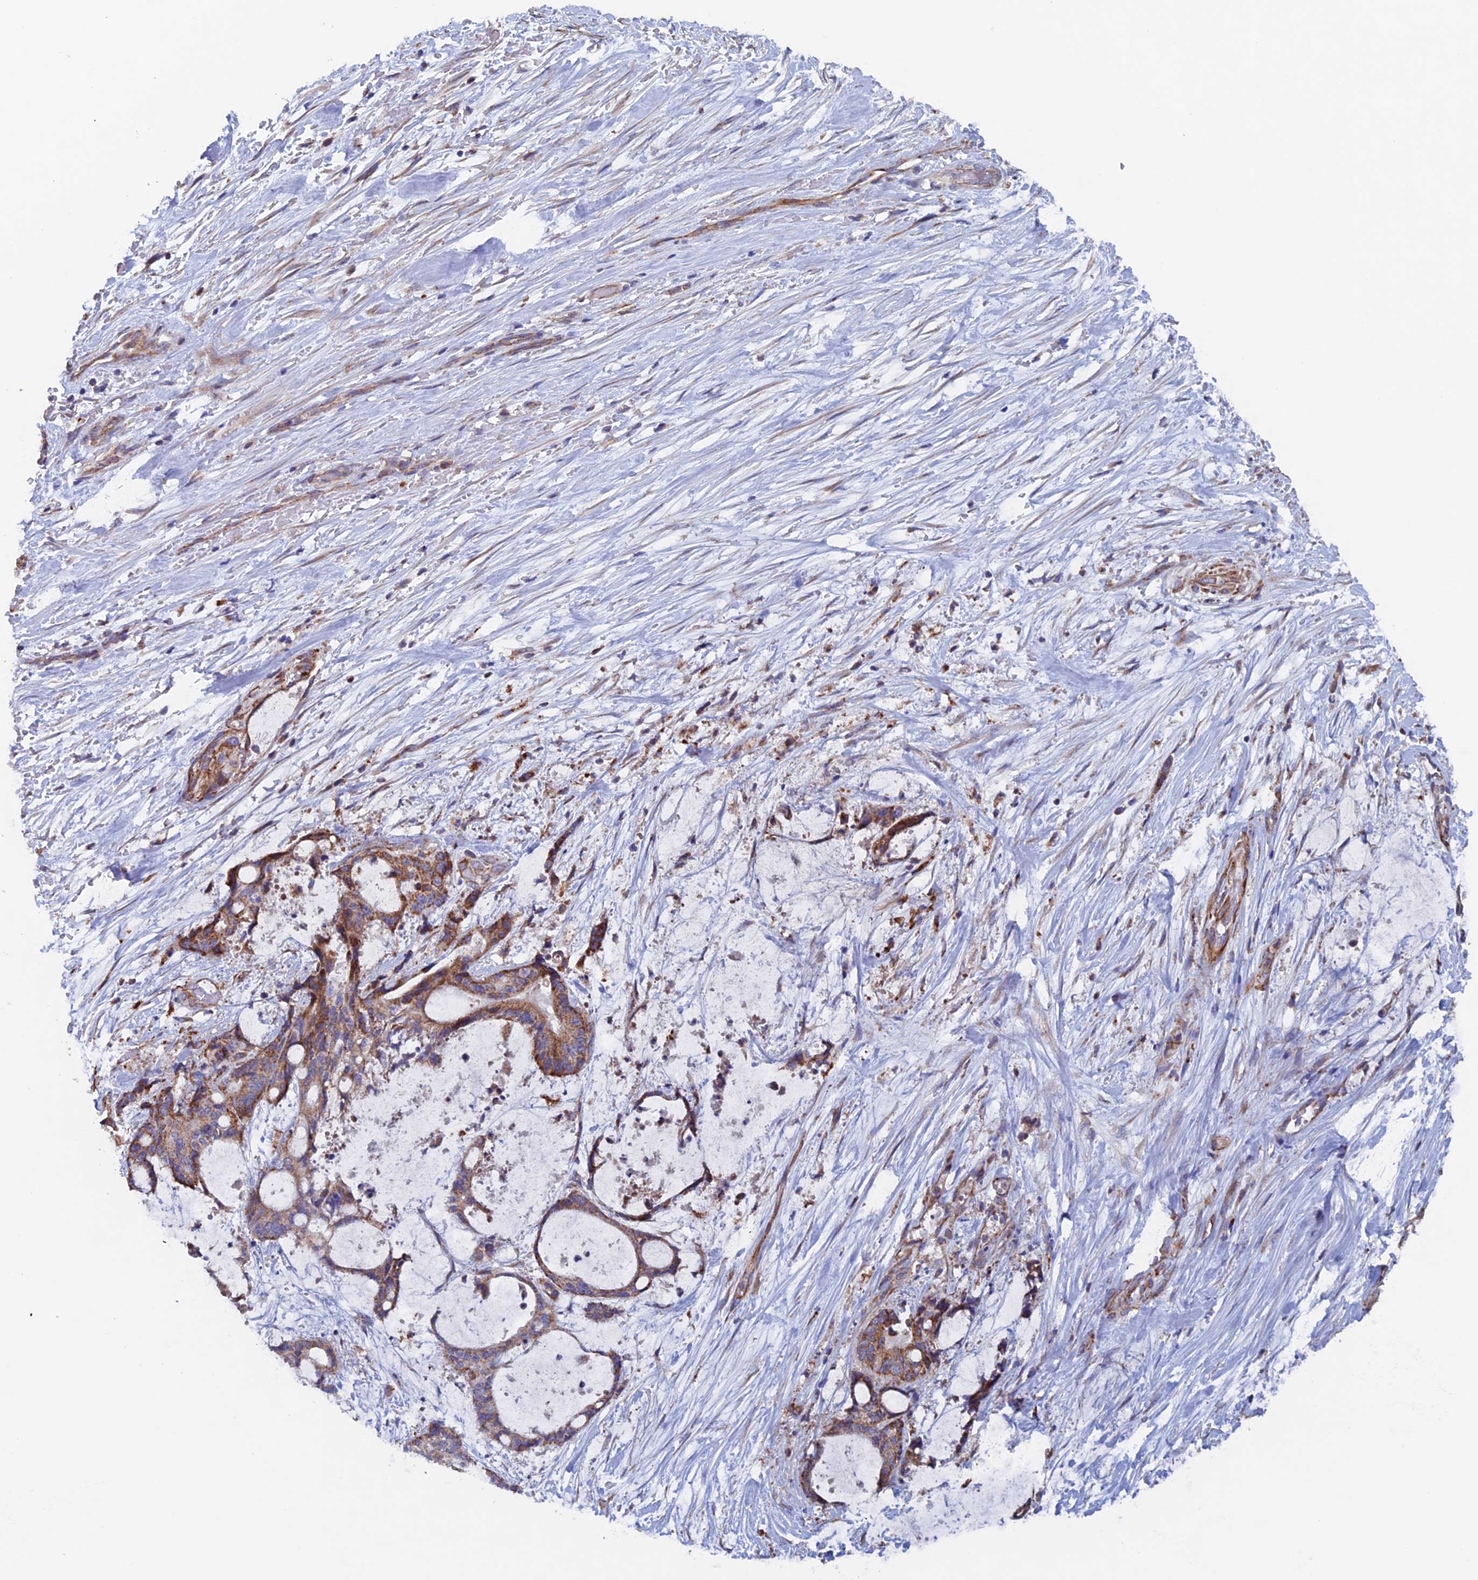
{"staining": {"intensity": "moderate", "quantity": ">75%", "location": "cytoplasmic/membranous"}, "tissue": "liver cancer", "cell_type": "Tumor cells", "image_type": "cancer", "snomed": [{"axis": "morphology", "description": "Normal tissue, NOS"}, {"axis": "morphology", "description": "Cholangiocarcinoma"}, {"axis": "topography", "description": "Liver"}, {"axis": "topography", "description": "Peripheral nerve tissue"}], "caption": "The micrograph reveals immunohistochemical staining of liver cancer (cholangiocarcinoma). There is moderate cytoplasmic/membranous positivity is appreciated in about >75% of tumor cells.", "gene": "MRPL1", "patient": {"sex": "female", "age": 73}}